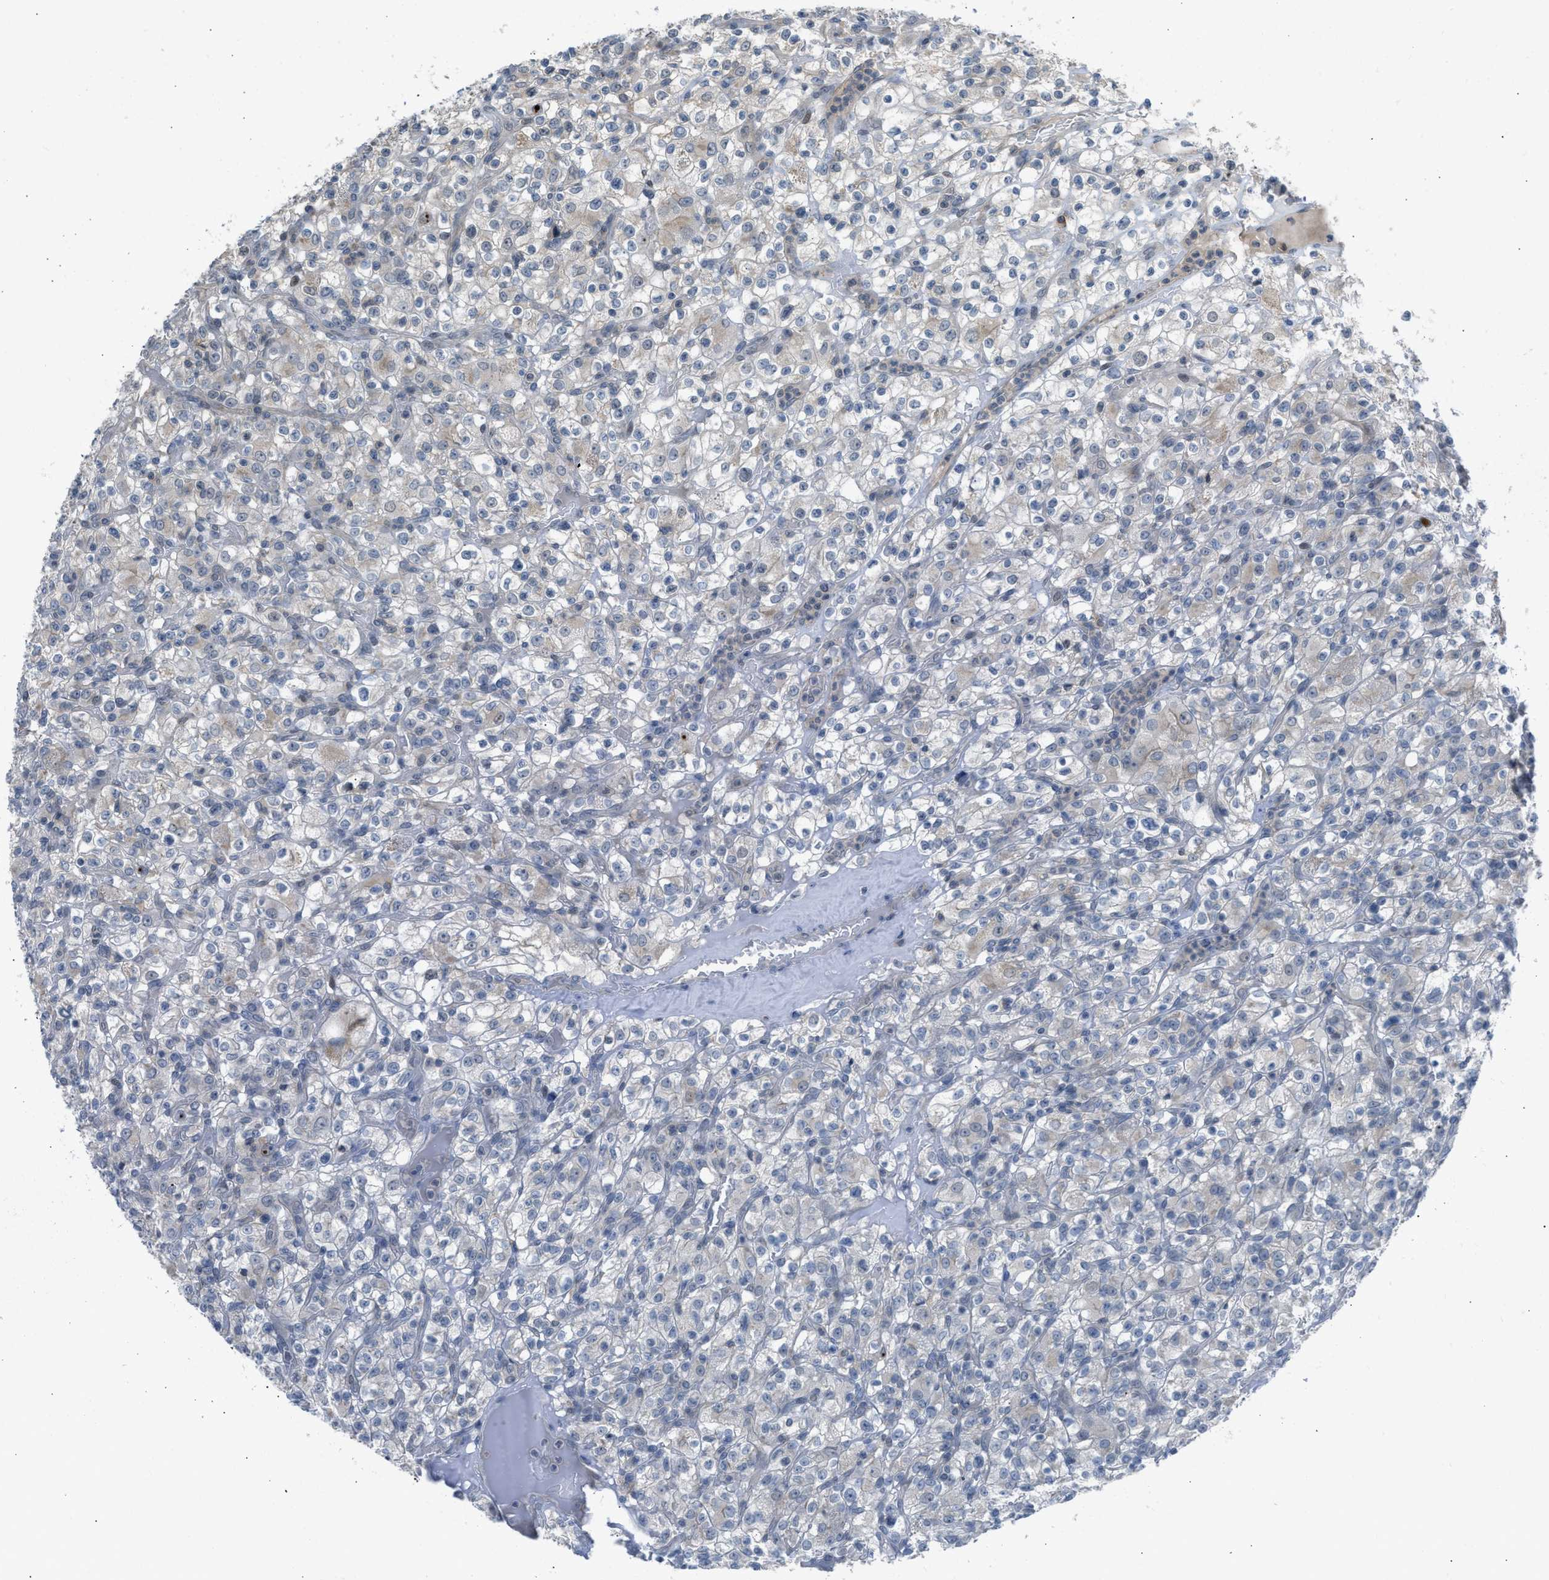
{"staining": {"intensity": "weak", "quantity": "25%-75%", "location": "cytoplasmic/membranous"}, "tissue": "renal cancer", "cell_type": "Tumor cells", "image_type": "cancer", "snomed": [{"axis": "morphology", "description": "Normal tissue, NOS"}, {"axis": "morphology", "description": "Adenocarcinoma, NOS"}, {"axis": "topography", "description": "Kidney"}], "caption": "Renal cancer was stained to show a protein in brown. There is low levels of weak cytoplasmic/membranous positivity in about 25%-75% of tumor cells.", "gene": "TTBK2", "patient": {"sex": "female", "age": 72}}